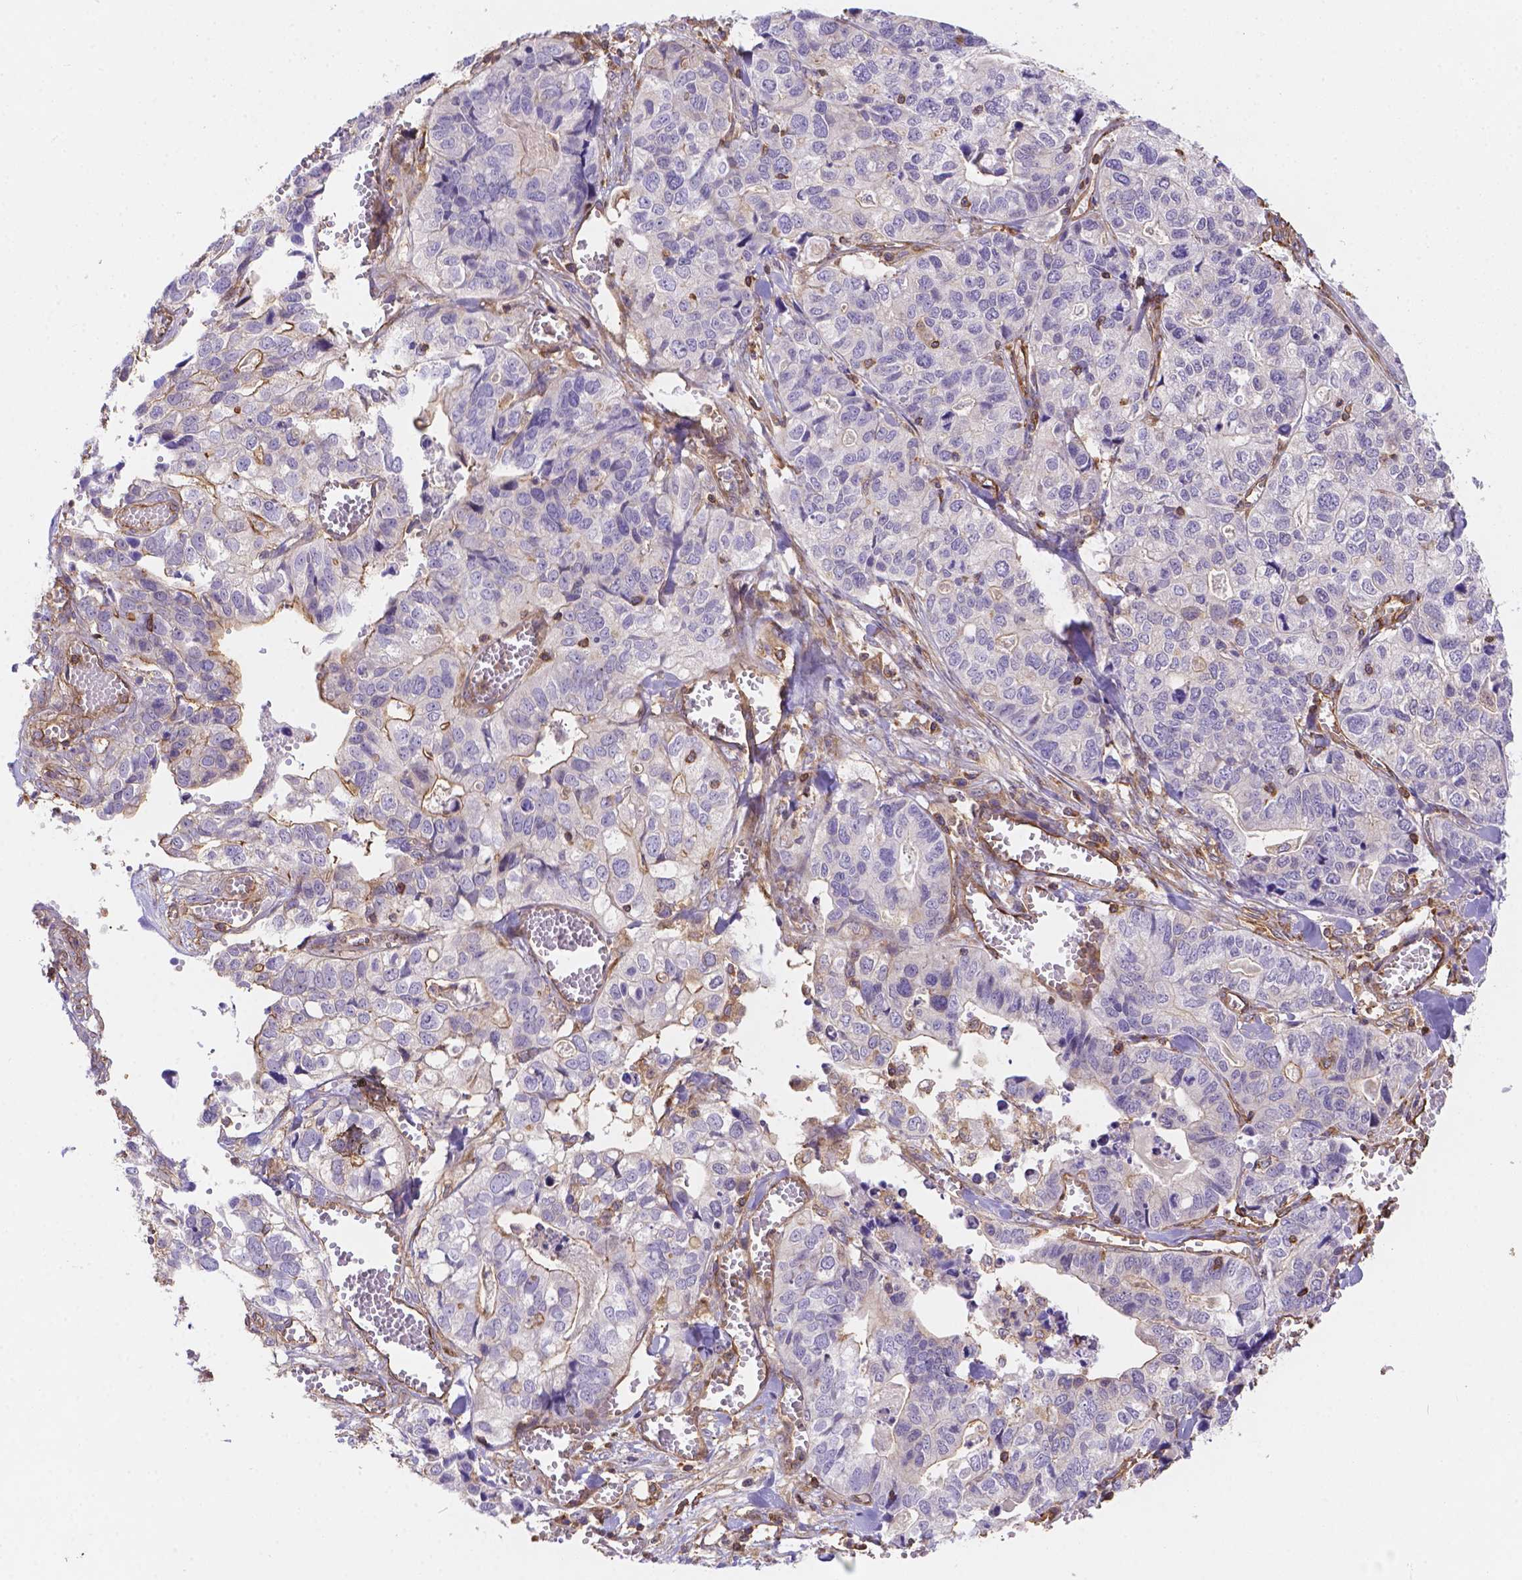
{"staining": {"intensity": "negative", "quantity": "none", "location": "none"}, "tissue": "stomach cancer", "cell_type": "Tumor cells", "image_type": "cancer", "snomed": [{"axis": "morphology", "description": "Adenocarcinoma, NOS"}, {"axis": "topography", "description": "Stomach, upper"}], "caption": "IHC of human adenocarcinoma (stomach) exhibits no positivity in tumor cells.", "gene": "DMWD", "patient": {"sex": "female", "age": 67}}